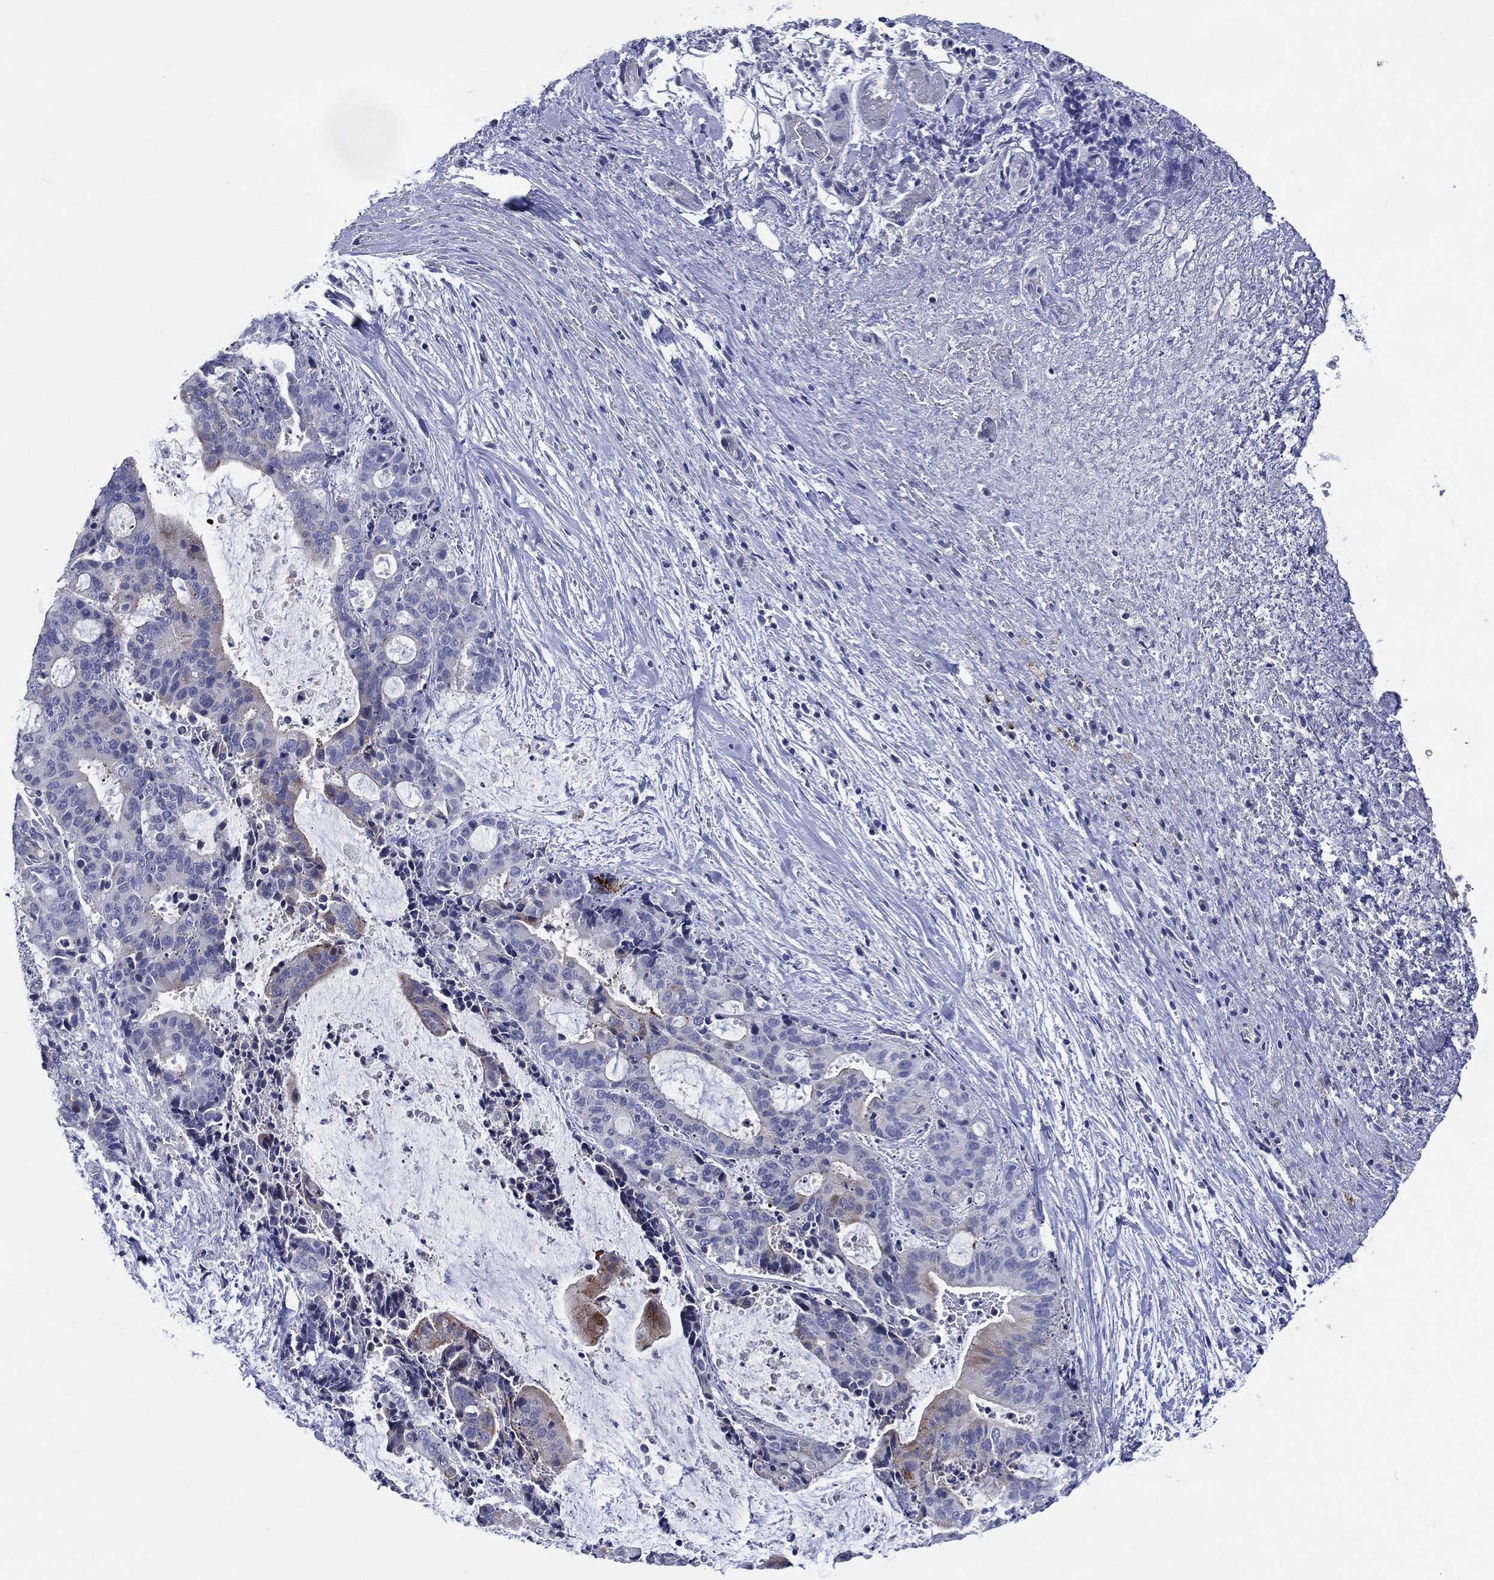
{"staining": {"intensity": "moderate", "quantity": "<25%", "location": "cytoplasmic/membranous"}, "tissue": "liver cancer", "cell_type": "Tumor cells", "image_type": "cancer", "snomed": [{"axis": "morphology", "description": "Cholangiocarcinoma"}, {"axis": "topography", "description": "Liver"}], "caption": "Moderate cytoplasmic/membranous positivity is seen in about <25% of tumor cells in cholangiocarcinoma (liver).", "gene": "TRIM31", "patient": {"sex": "female", "age": 73}}